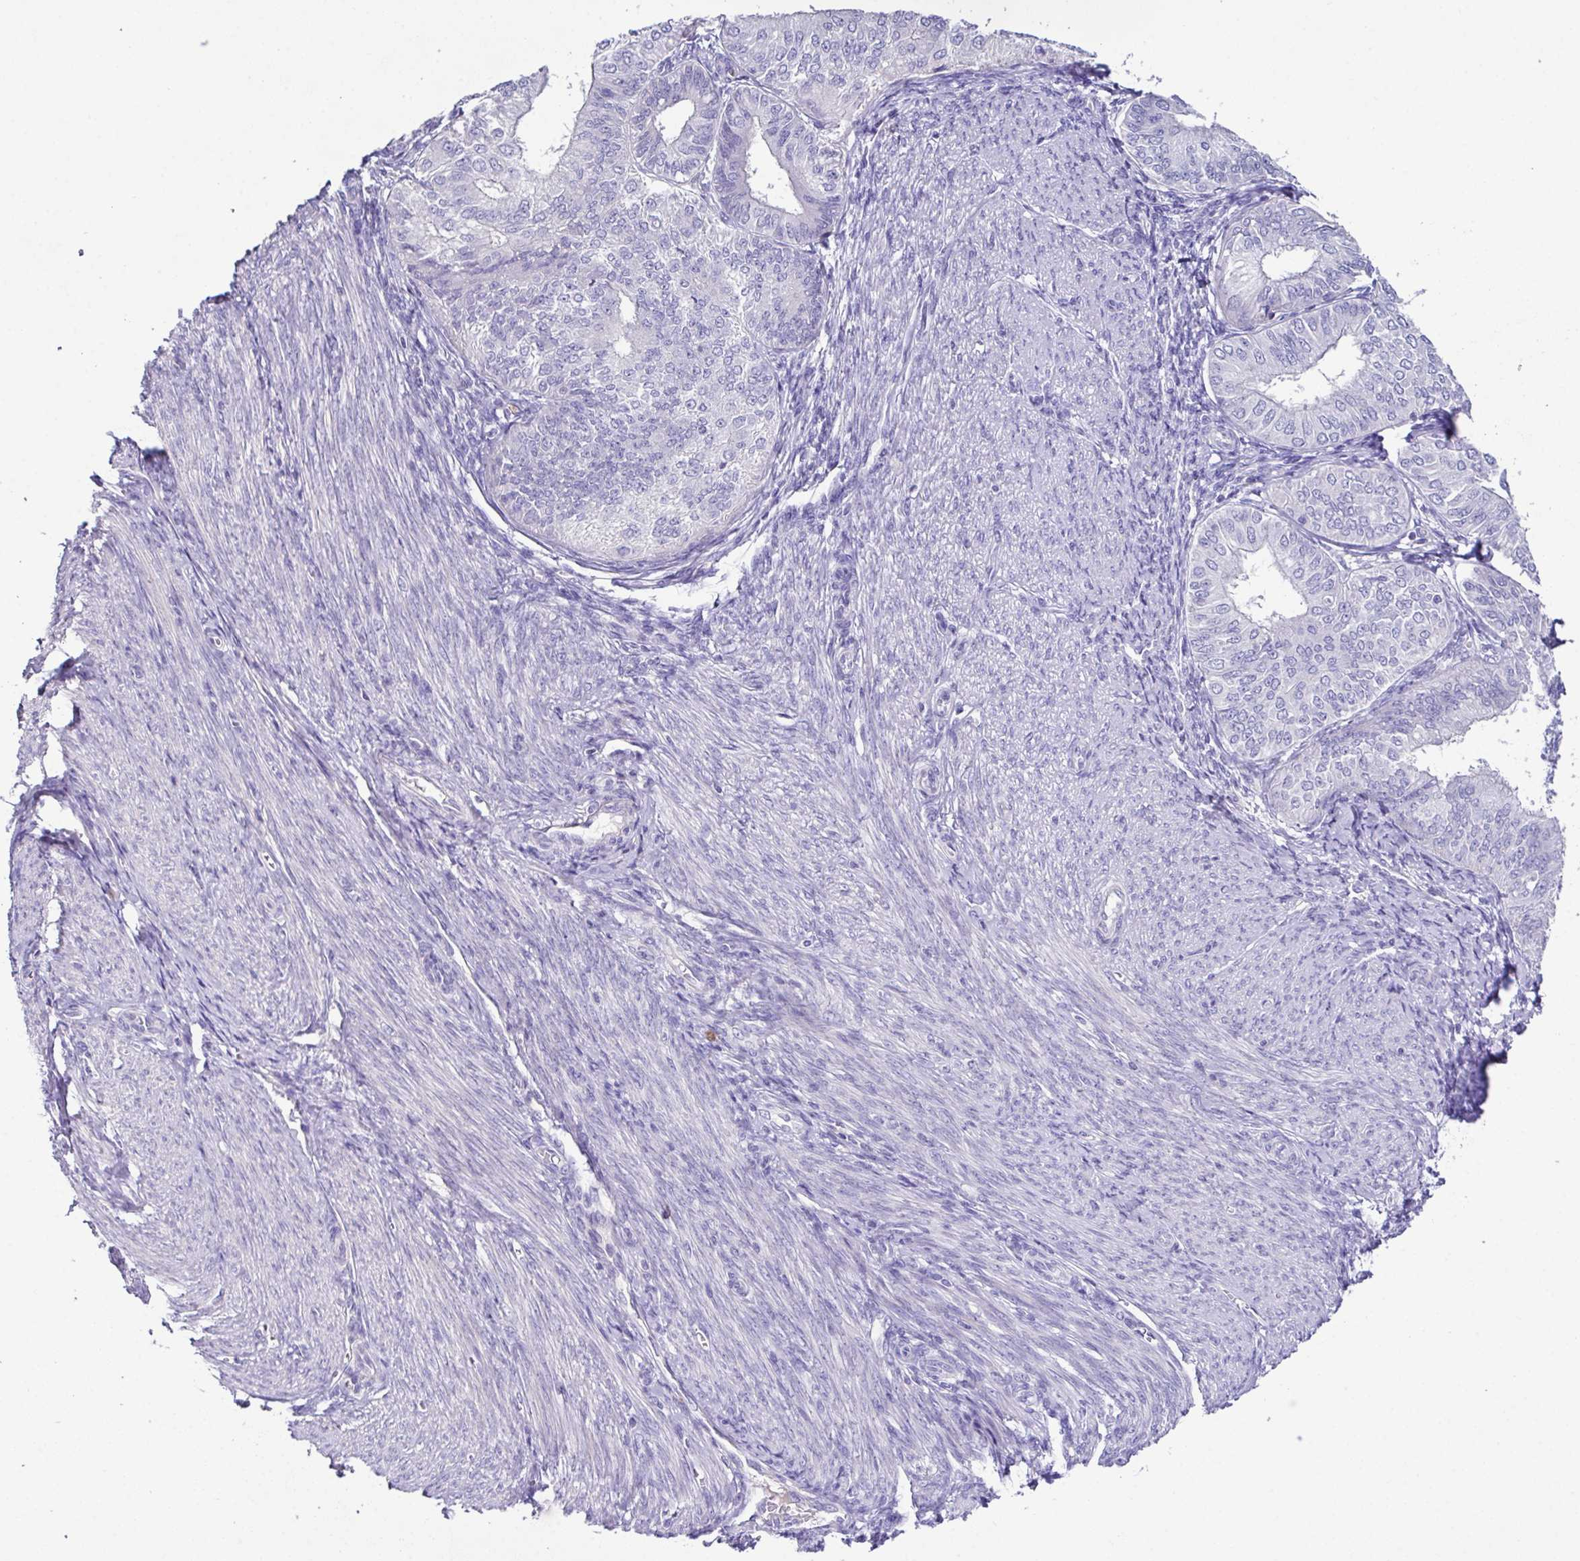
{"staining": {"intensity": "negative", "quantity": "none", "location": "none"}, "tissue": "endometrial cancer", "cell_type": "Tumor cells", "image_type": "cancer", "snomed": [{"axis": "morphology", "description": "Adenocarcinoma, NOS"}, {"axis": "topography", "description": "Endometrium"}], "caption": "The histopathology image reveals no staining of tumor cells in endometrial adenocarcinoma.", "gene": "MARCO", "patient": {"sex": "female", "age": 58}}